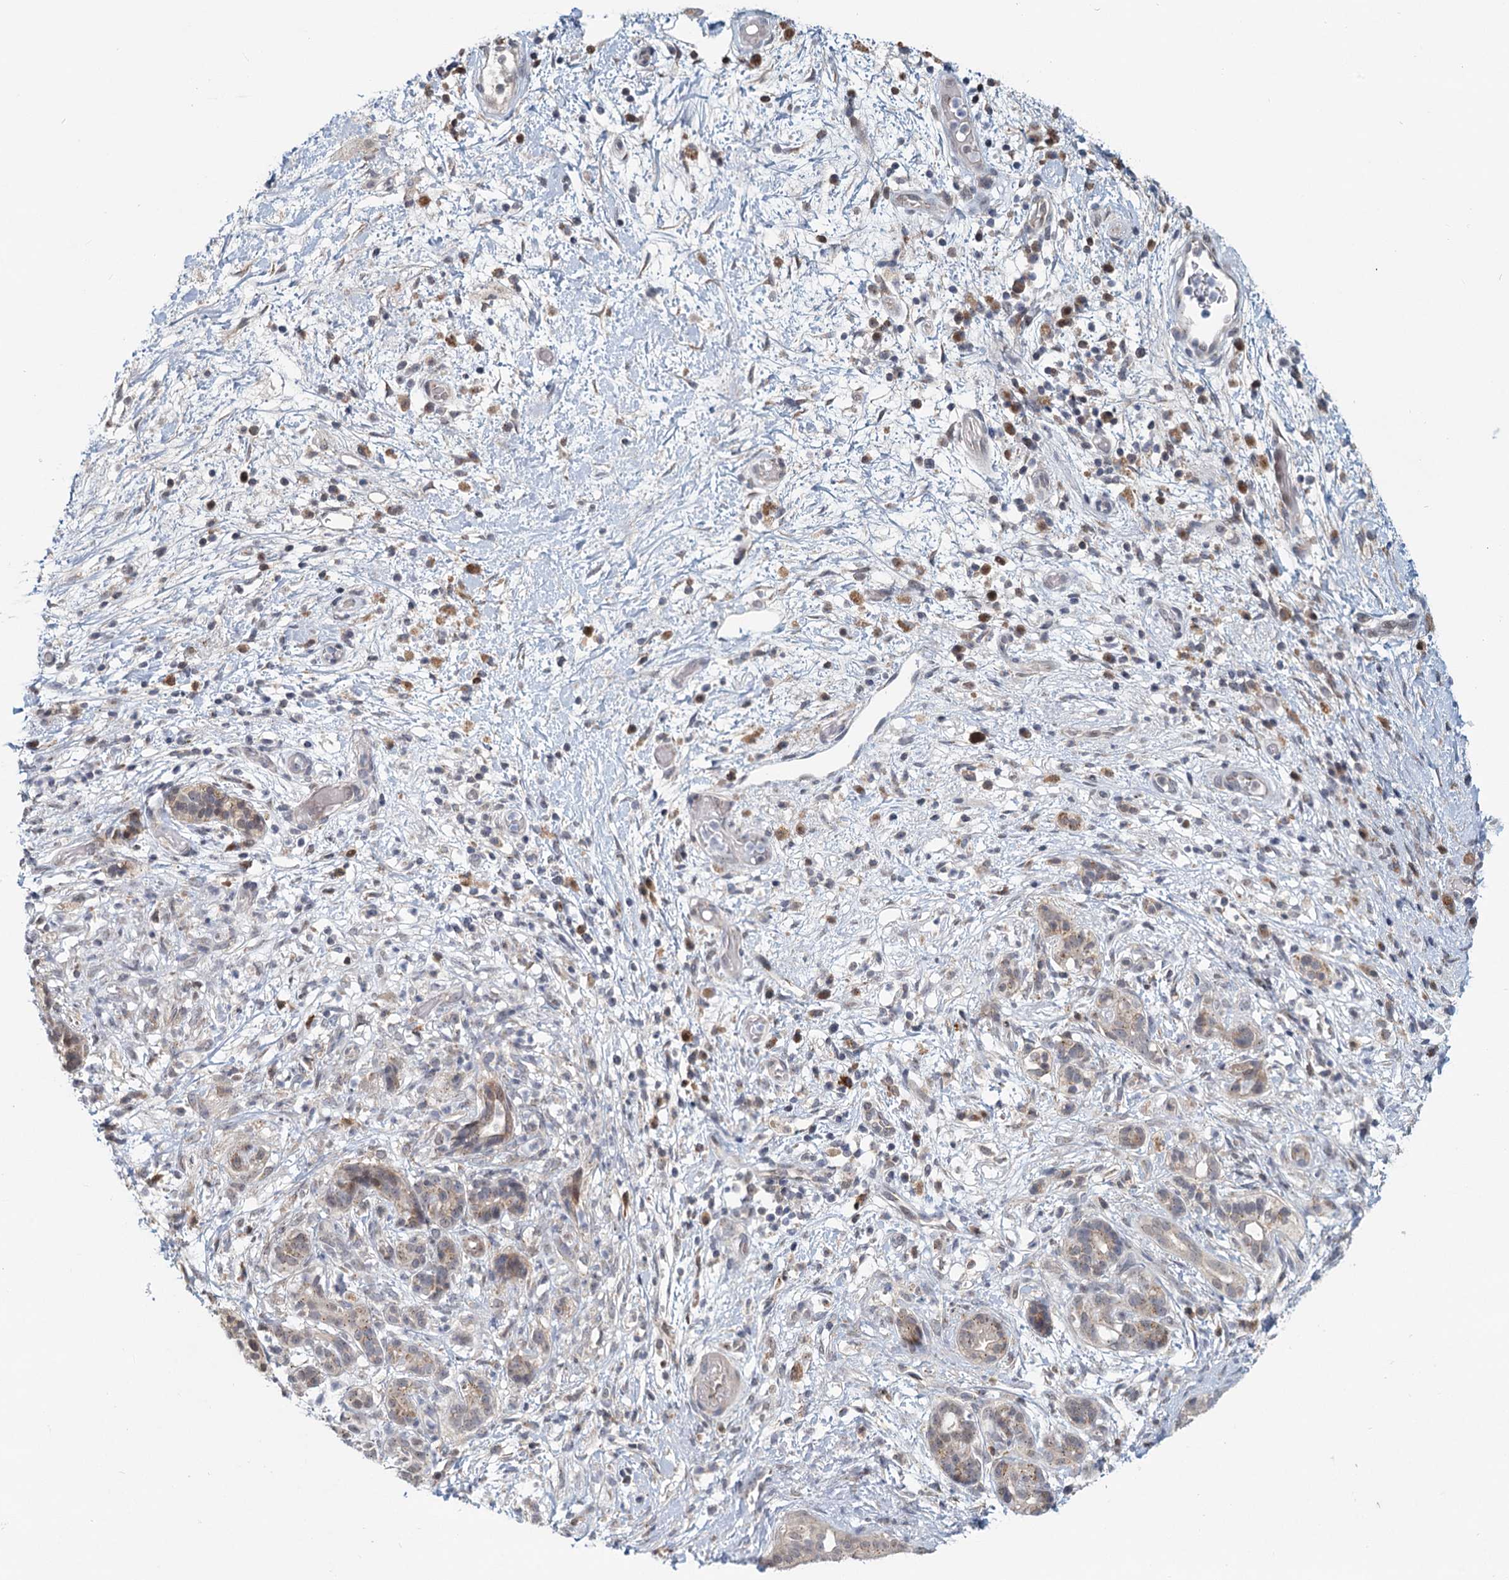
{"staining": {"intensity": "moderate", "quantity": "<25%", "location": "cytoplasmic/membranous"}, "tissue": "pancreatic cancer", "cell_type": "Tumor cells", "image_type": "cancer", "snomed": [{"axis": "morphology", "description": "Adenocarcinoma, NOS"}, {"axis": "topography", "description": "Pancreas"}], "caption": "Protein staining of adenocarcinoma (pancreatic) tissue shows moderate cytoplasmic/membranous positivity in approximately <25% of tumor cells.", "gene": "STAP1", "patient": {"sex": "female", "age": 73}}